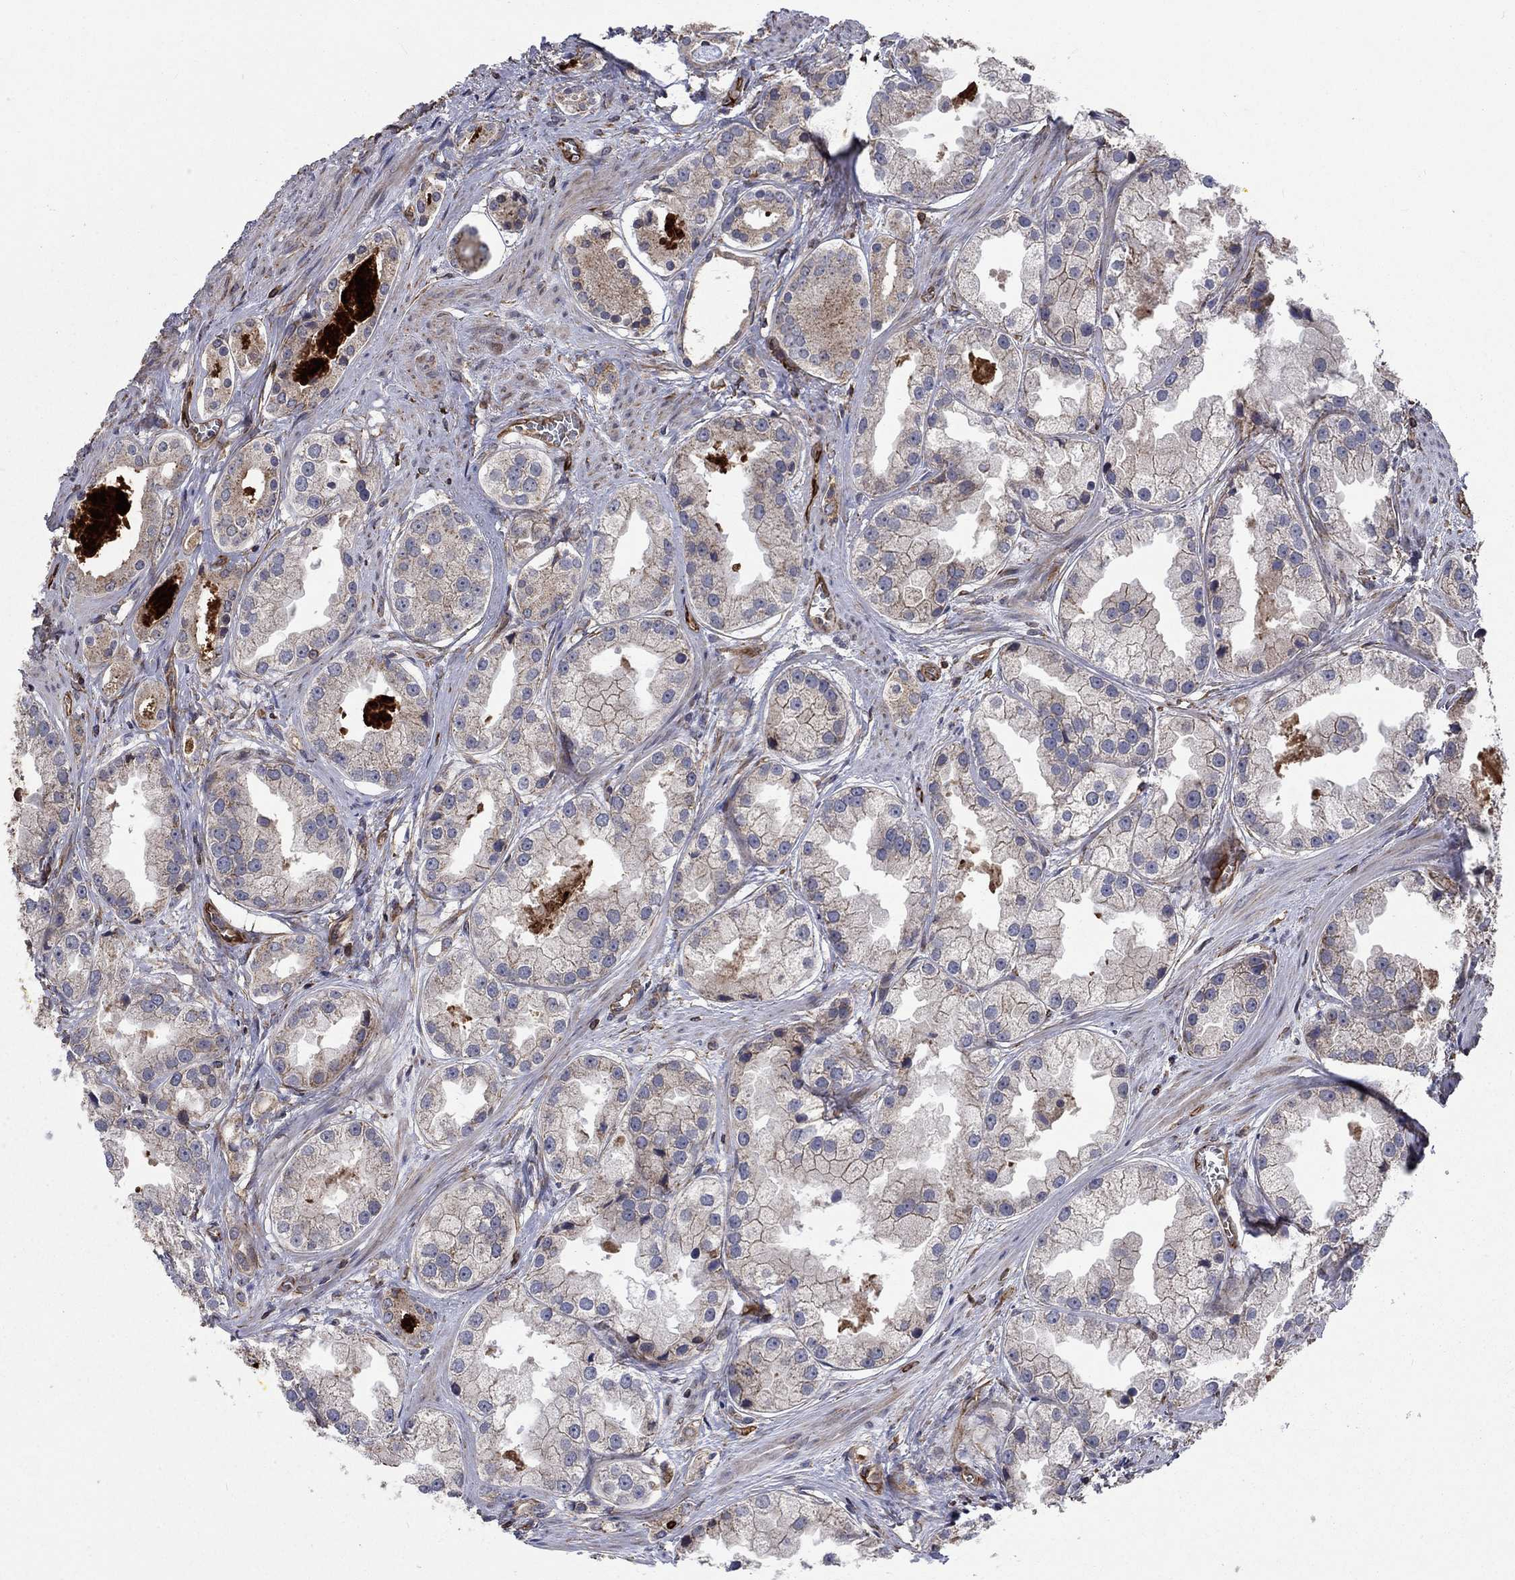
{"staining": {"intensity": "weak", "quantity": "25%-75%", "location": "cytoplasmic/membranous"}, "tissue": "prostate cancer", "cell_type": "Tumor cells", "image_type": "cancer", "snomed": [{"axis": "morphology", "description": "Adenocarcinoma, NOS"}, {"axis": "topography", "description": "Prostate"}], "caption": "Immunohistochemistry image of neoplastic tissue: human prostate cancer (adenocarcinoma) stained using IHC exhibits low levels of weak protein expression localized specifically in the cytoplasmic/membranous of tumor cells, appearing as a cytoplasmic/membranous brown color.", "gene": "NDUFC1", "patient": {"sex": "male", "age": 61}}